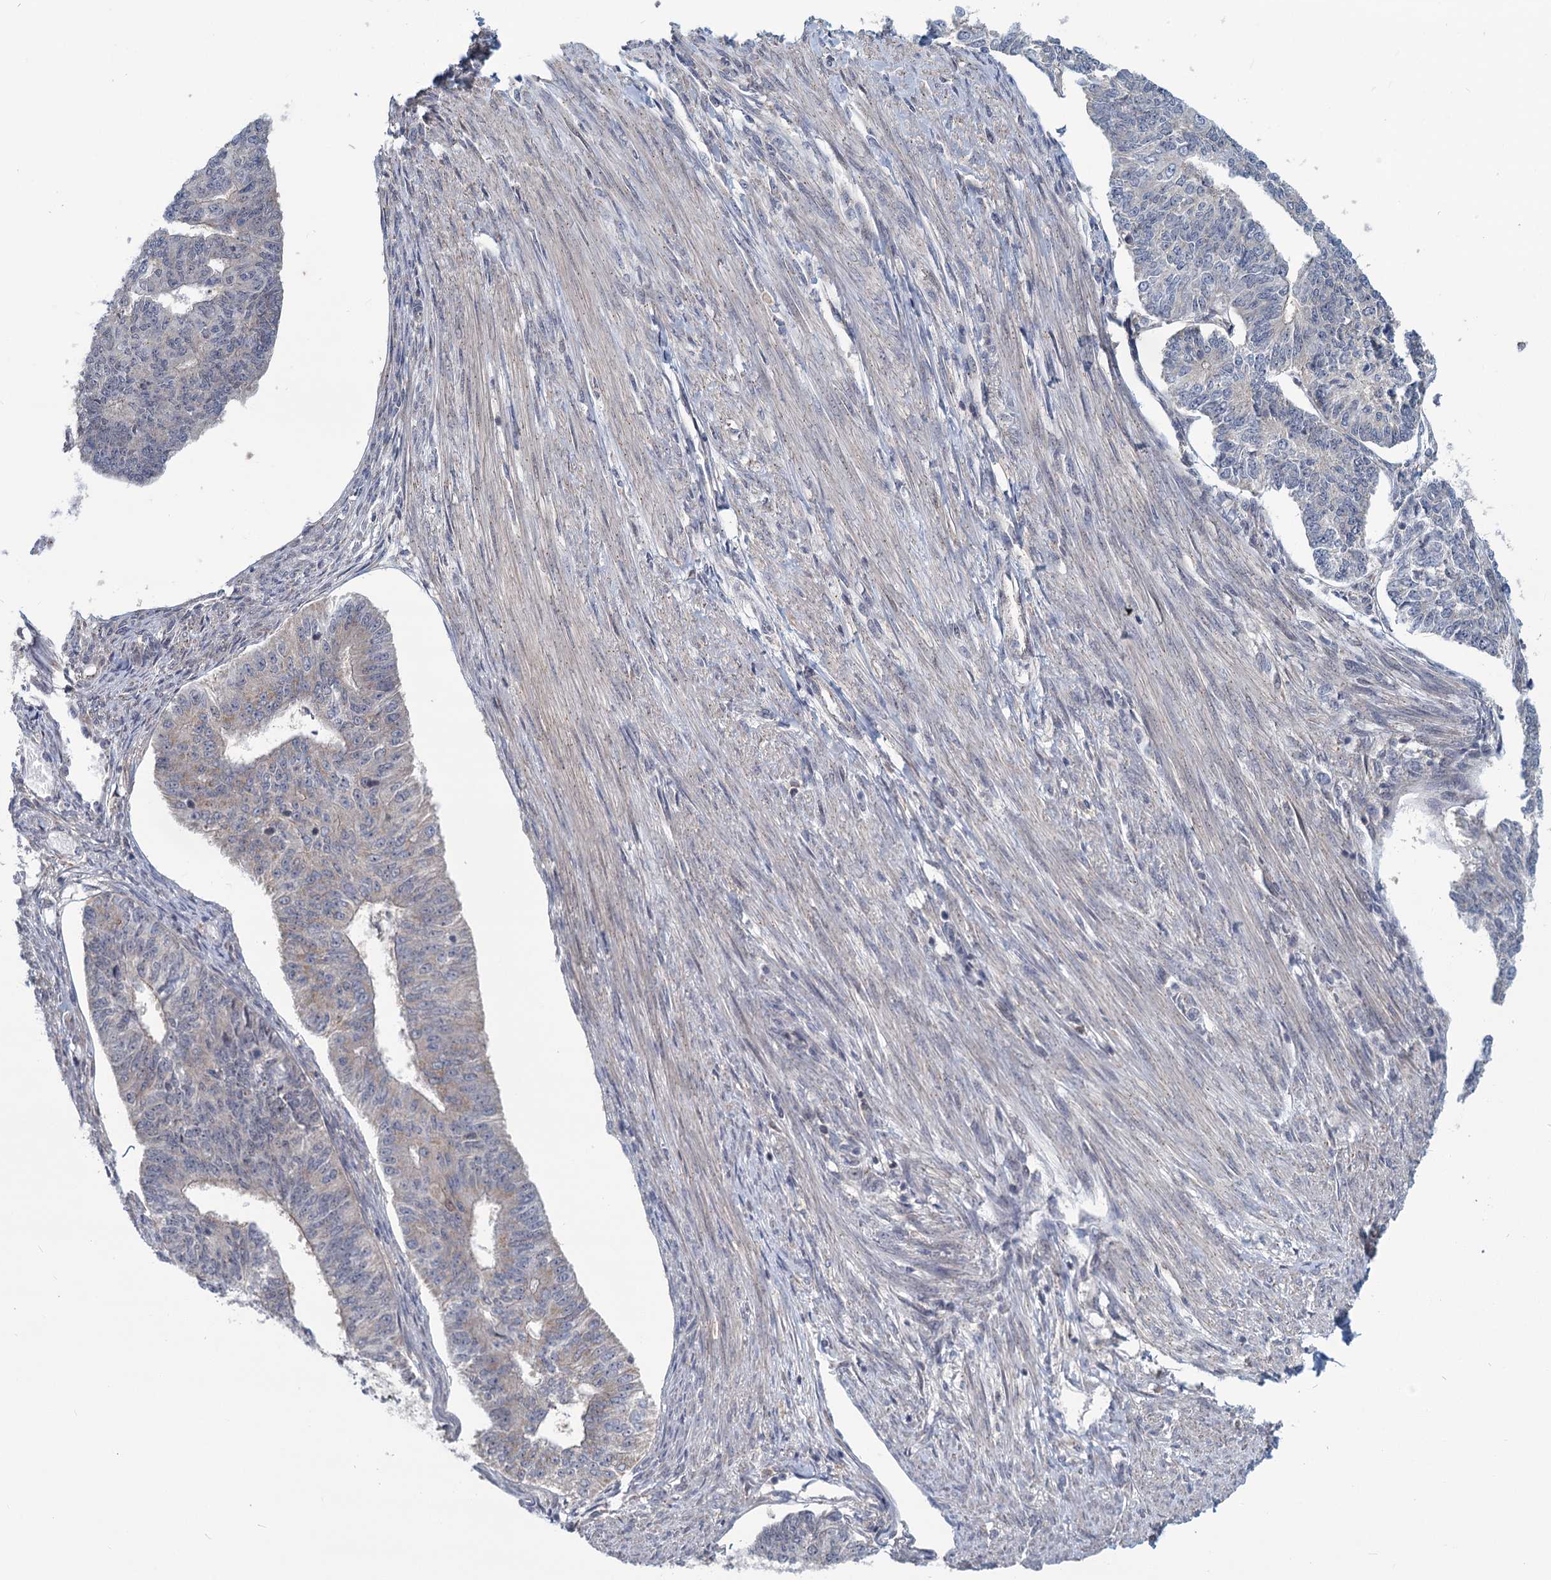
{"staining": {"intensity": "negative", "quantity": "none", "location": "none"}, "tissue": "endometrial cancer", "cell_type": "Tumor cells", "image_type": "cancer", "snomed": [{"axis": "morphology", "description": "Adenocarcinoma, NOS"}, {"axis": "topography", "description": "Endometrium"}], "caption": "Micrograph shows no protein expression in tumor cells of endometrial adenocarcinoma tissue. (DAB (3,3'-diaminobenzidine) IHC, high magnification).", "gene": "STAP1", "patient": {"sex": "female", "age": 32}}